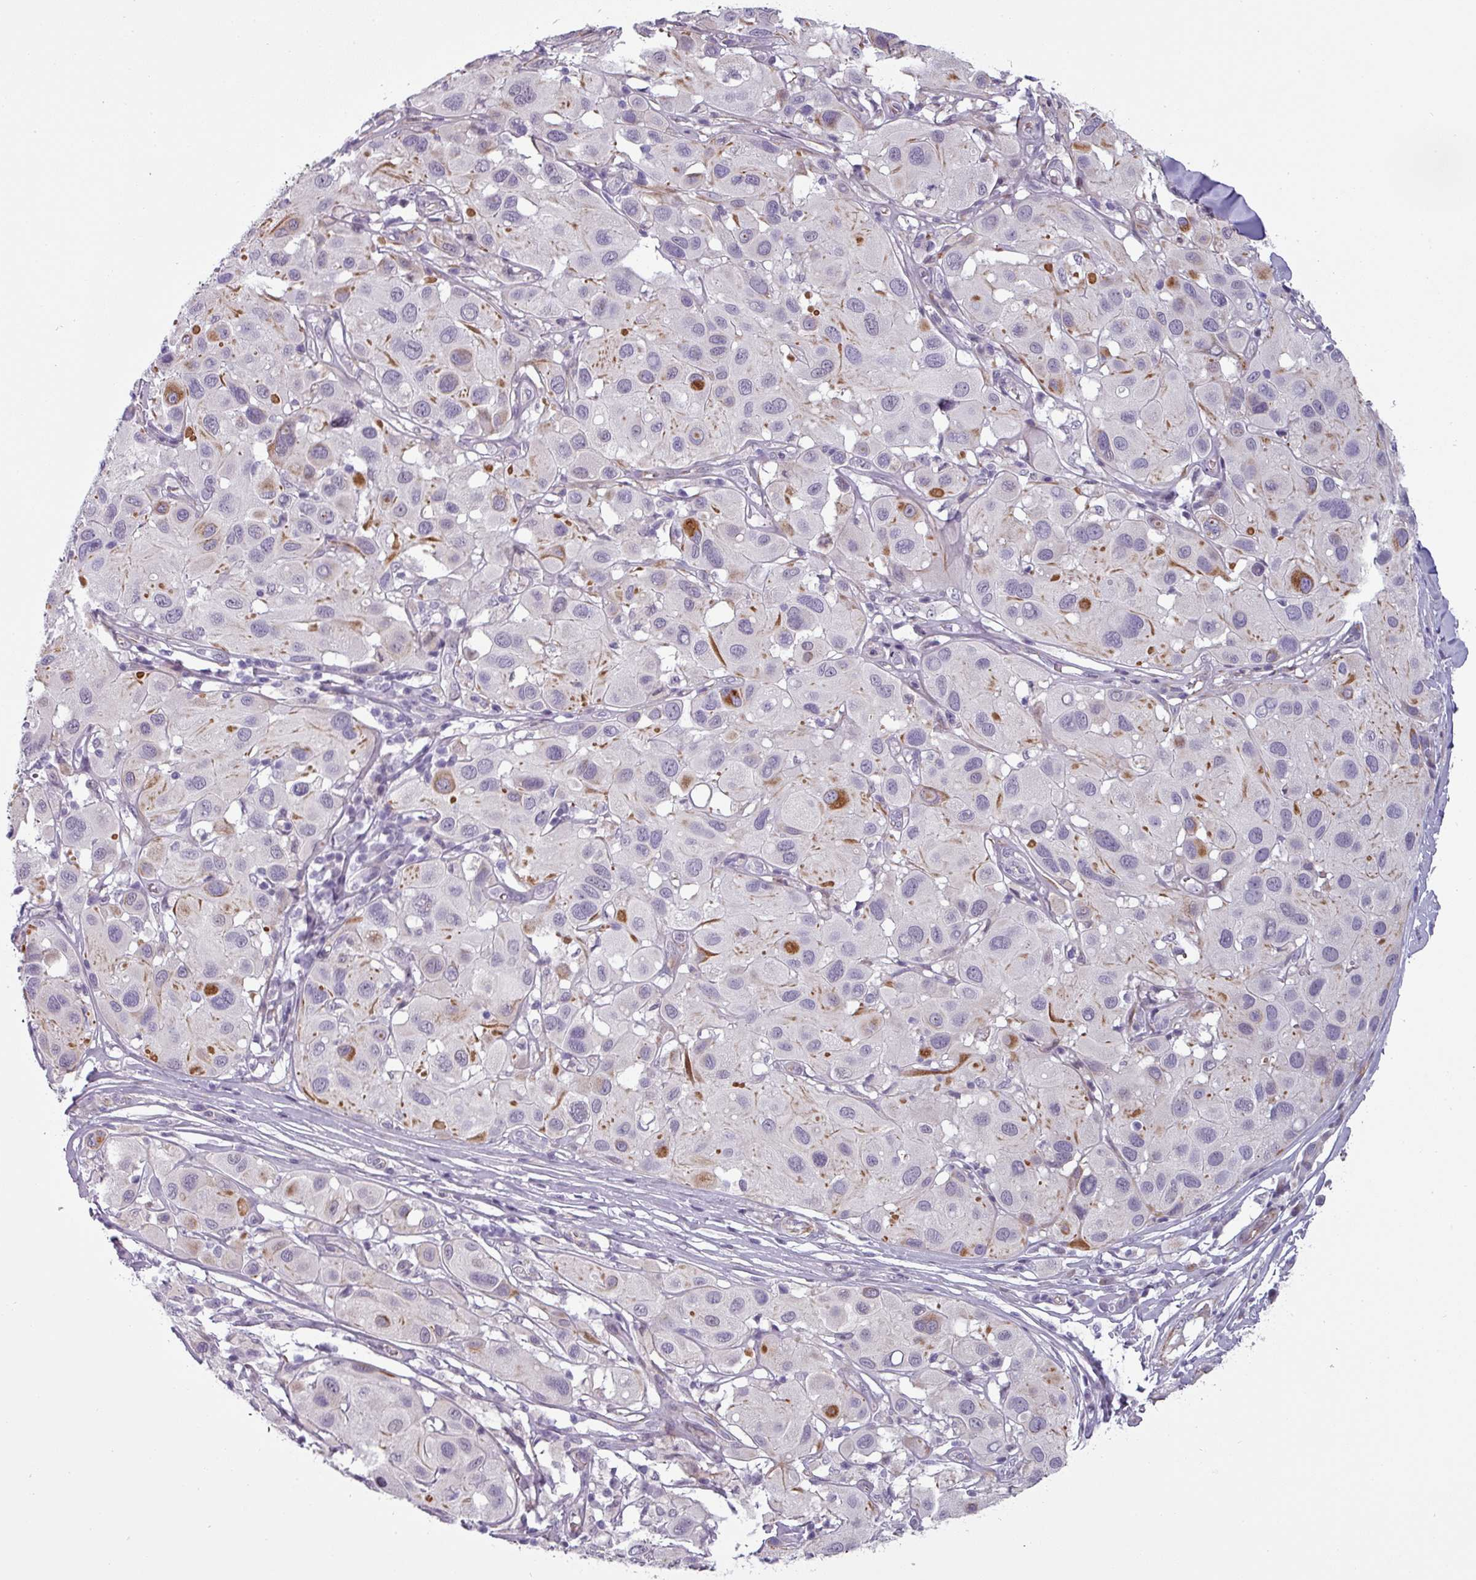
{"staining": {"intensity": "moderate", "quantity": "<25%", "location": "cytoplasmic/membranous"}, "tissue": "melanoma", "cell_type": "Tumor cells", "image_type": "cancer", "snomed": [{"axis": "morphology", "description": "Malignant melanoma, Metastatic site"}, {"axis": "topography", "description": "Skin"}], "caption": "Immunohistochemistry (IHC) micrograph of neoplastic tissue: malignant melanoma (metastatic site) stained using IHC exhibits low levels of moderate protein expression localized specifically in the cytoplasmic/membranous of tumor cells, appearing as a cytoplasmic/membranous brown color.", "gene": "CHRDL1", "patient": {"sex": "male", "age": 41}}